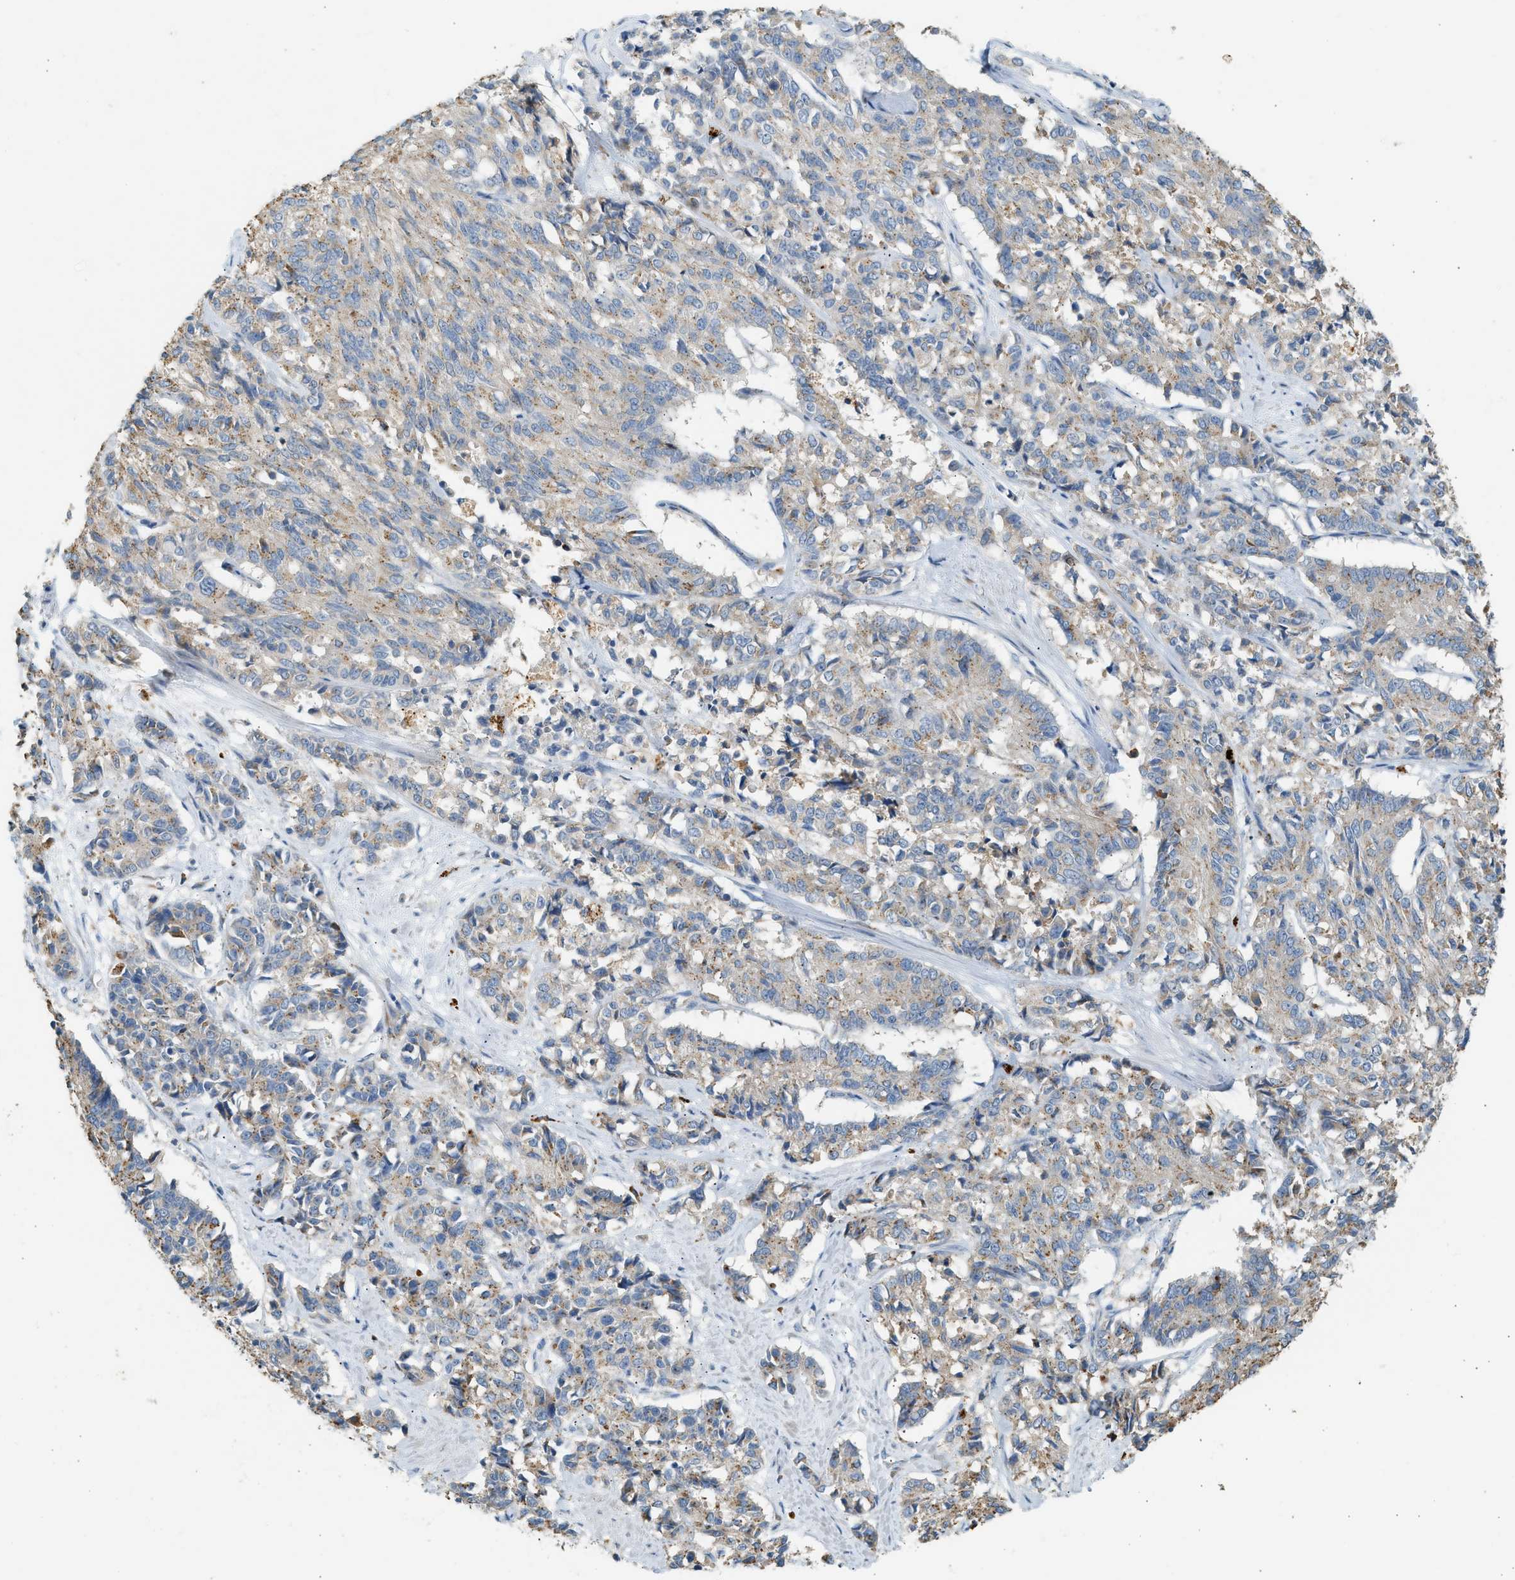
{"staining": {"intensity": "weak", "quantity": ">75%", "location": "cytoplasmic/membranous"}, "tissue": "cervical cancer", "cell_type": "Tumor cells", "image_type": "cancer", "snomed": [{"axis": "morphology", "description": "Squamous cell carcinoma, NOS"}, {"axis": "topography", "description": "Cervix"}], "caption": "The micrograph exhibits a brown stain indicating the presence of a protein in the cytoplasmic/membranous of tumor cells in cervical squamous cell carcinoma.", "gene": "CTSB", "patient": {"sex": "female", "age": 35}}